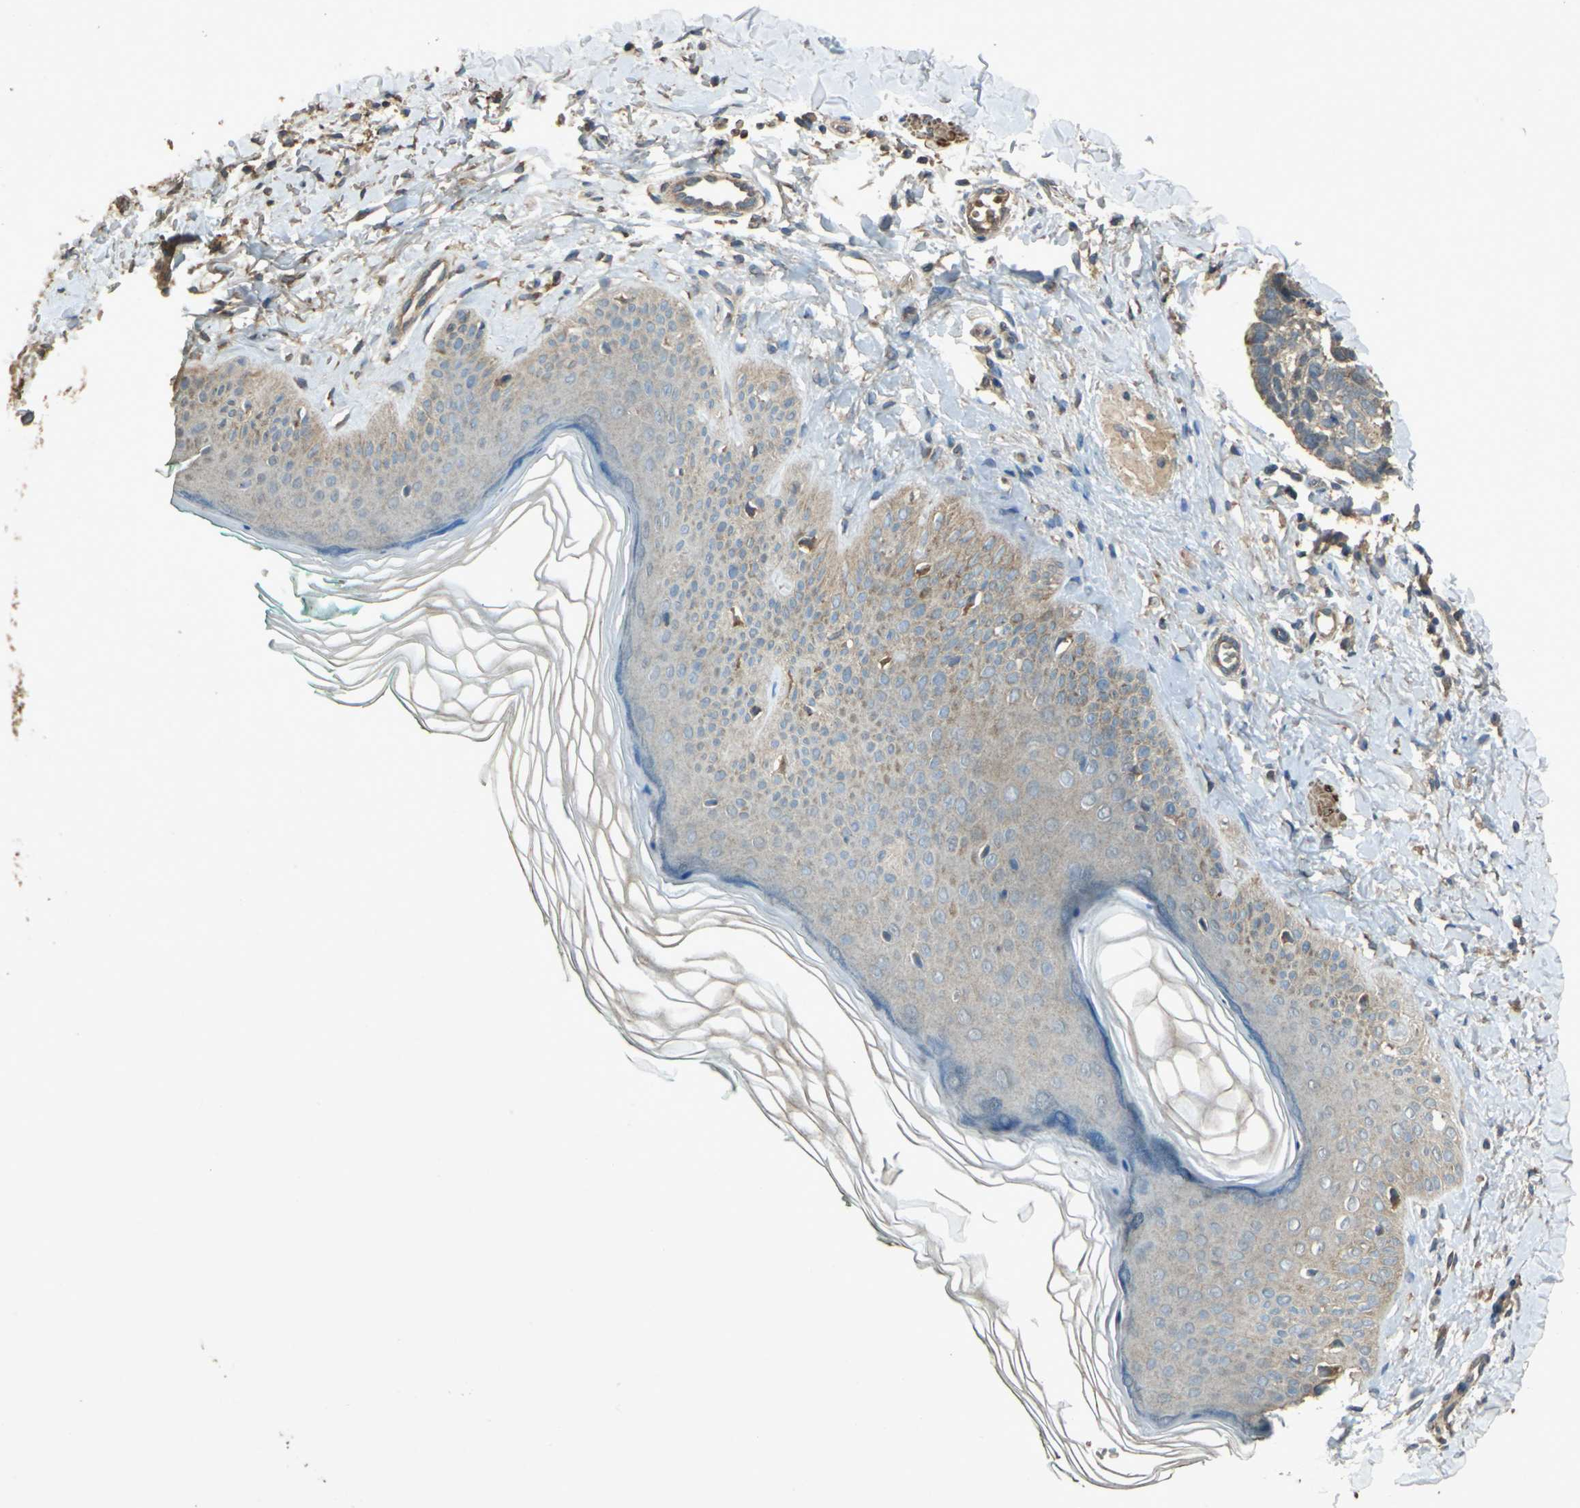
{"staining": {"intensity": "moderate", "quantity": ">75%", "location": "cytoplasmic/membranous"}, "tissue": "skin", "cell_type": "Fibroblasts", "image_type": "normal", "snomed": [{"axis": "morphology", "description": "Normal tissue, NOS"}, {"axis": "topography", "description": "Skin"}], "caption": "Fibroblasts demonstrate medium levels of moderate cytoplasmic/membranous positivity in about >75% of cells in normal skin.", "gene": "POLRMT", "patient": {"sex": "male", "age": 71}}